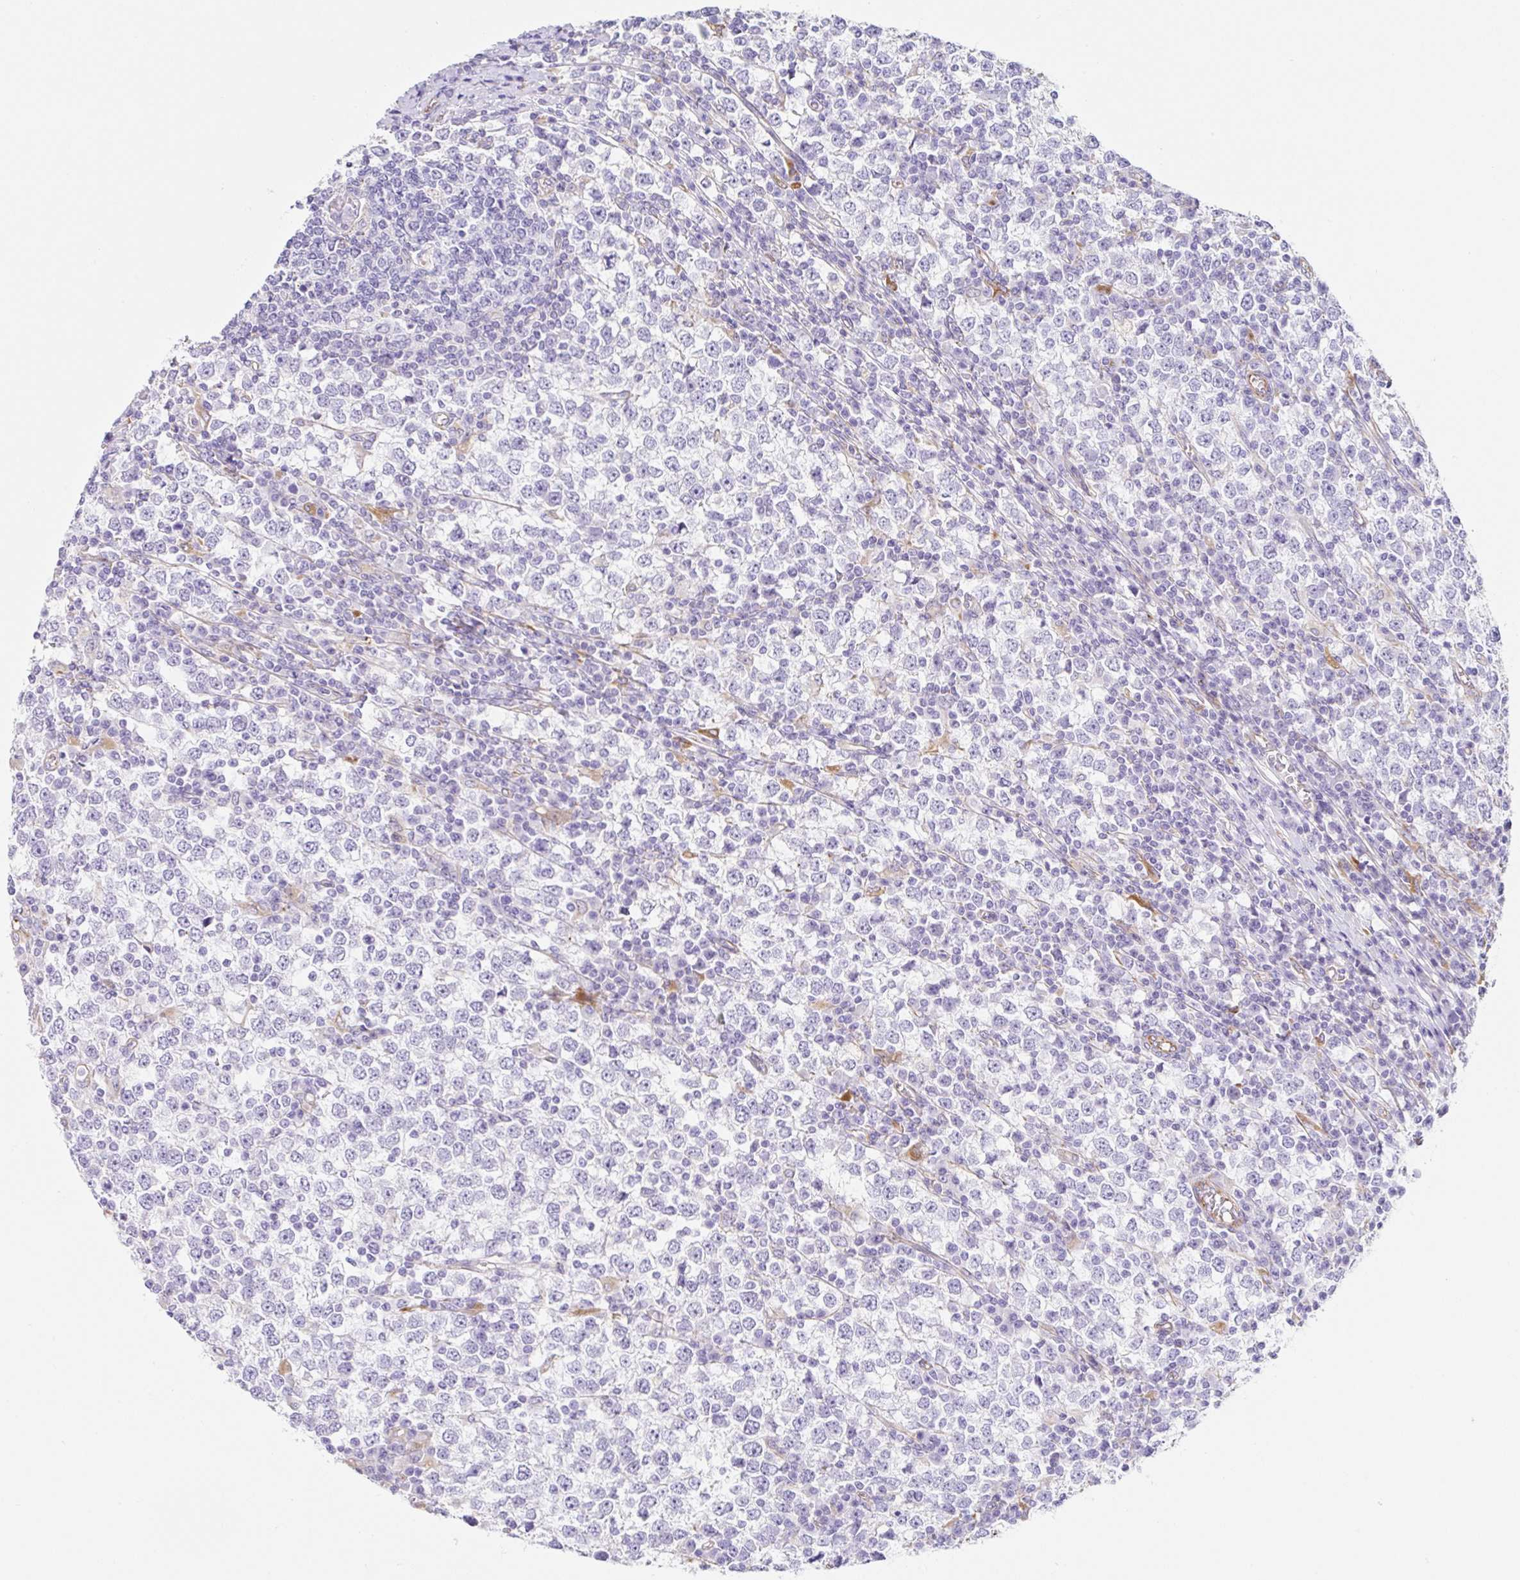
{"staining": {"intensity": "negative", "quantity": "none", "location": "none"}, "tissue": "testis cancer", "cell_type": "Tumor cells", "image_type": "cancer", "snomed": [{"axis": "morphology", "description": "Seminoma, NOS"}, {"axis": "topography", "description": "Testis"}], "caption": "Testis cancer (seminoma) was stained to show a protein in brown. There is no significant expression in tumor cells.", "gene": "DKK4", "patient": {"sex": "male", "age": 65}}